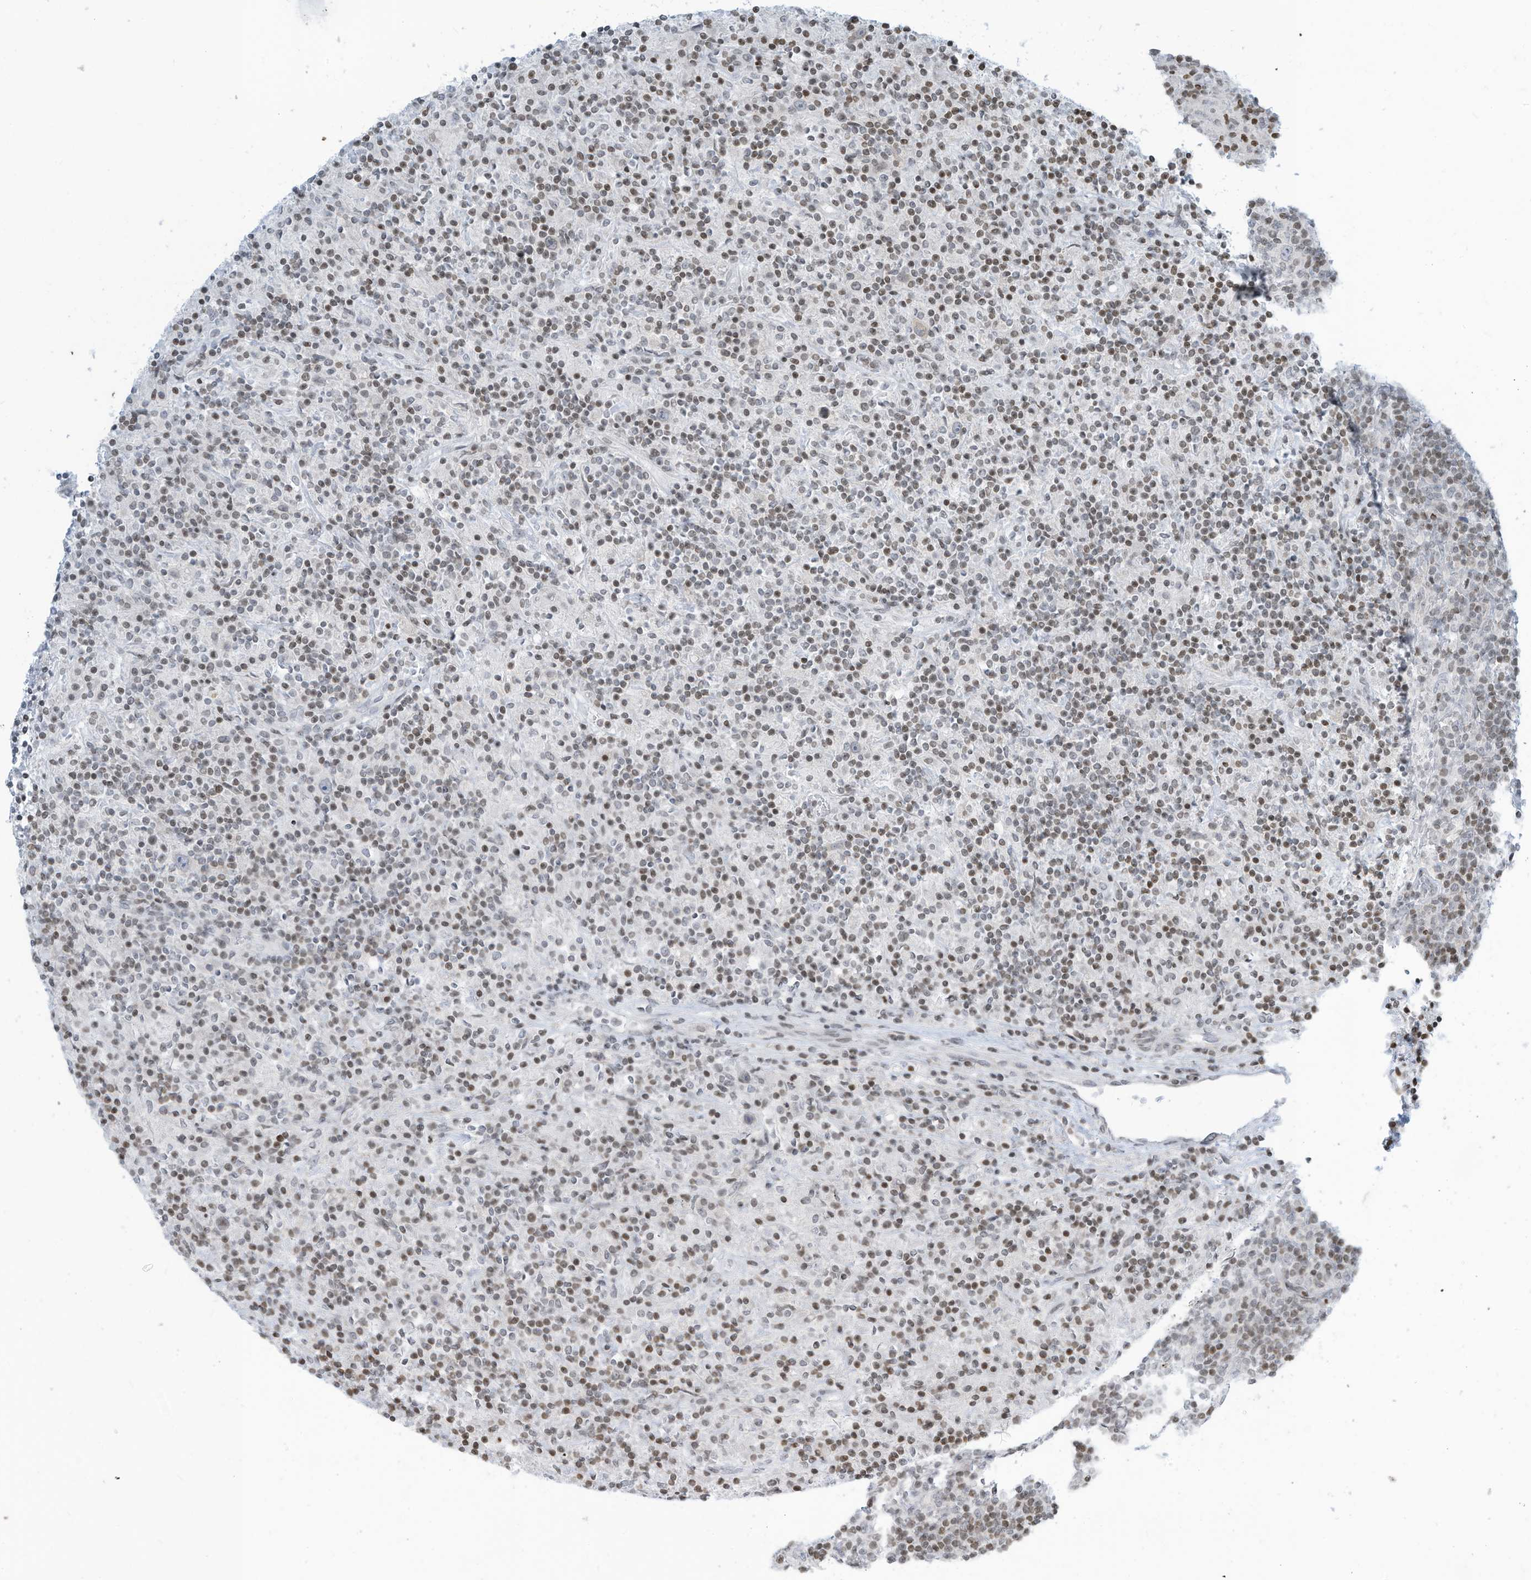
{"staining": {"intensity": "negative", "quantity": "none", "location": "none"}, "tissue": "lymphoma", "cell_type": "Tumor cells", "image_type": "cancer", "snomed": [{"axis": "morphology", "description": "Hodgkin's disease, NOS"}, {"axis": "topography", "description": "Lymph node"}], "caption": "Tumor cells are negative for brown protein staining in Hodgkin's disease. (DAB (3,3'-diaminobenzidine) IHC, high magnification).", "gene": "ADI1", "patient": {"sex": "male", "age": 70}}